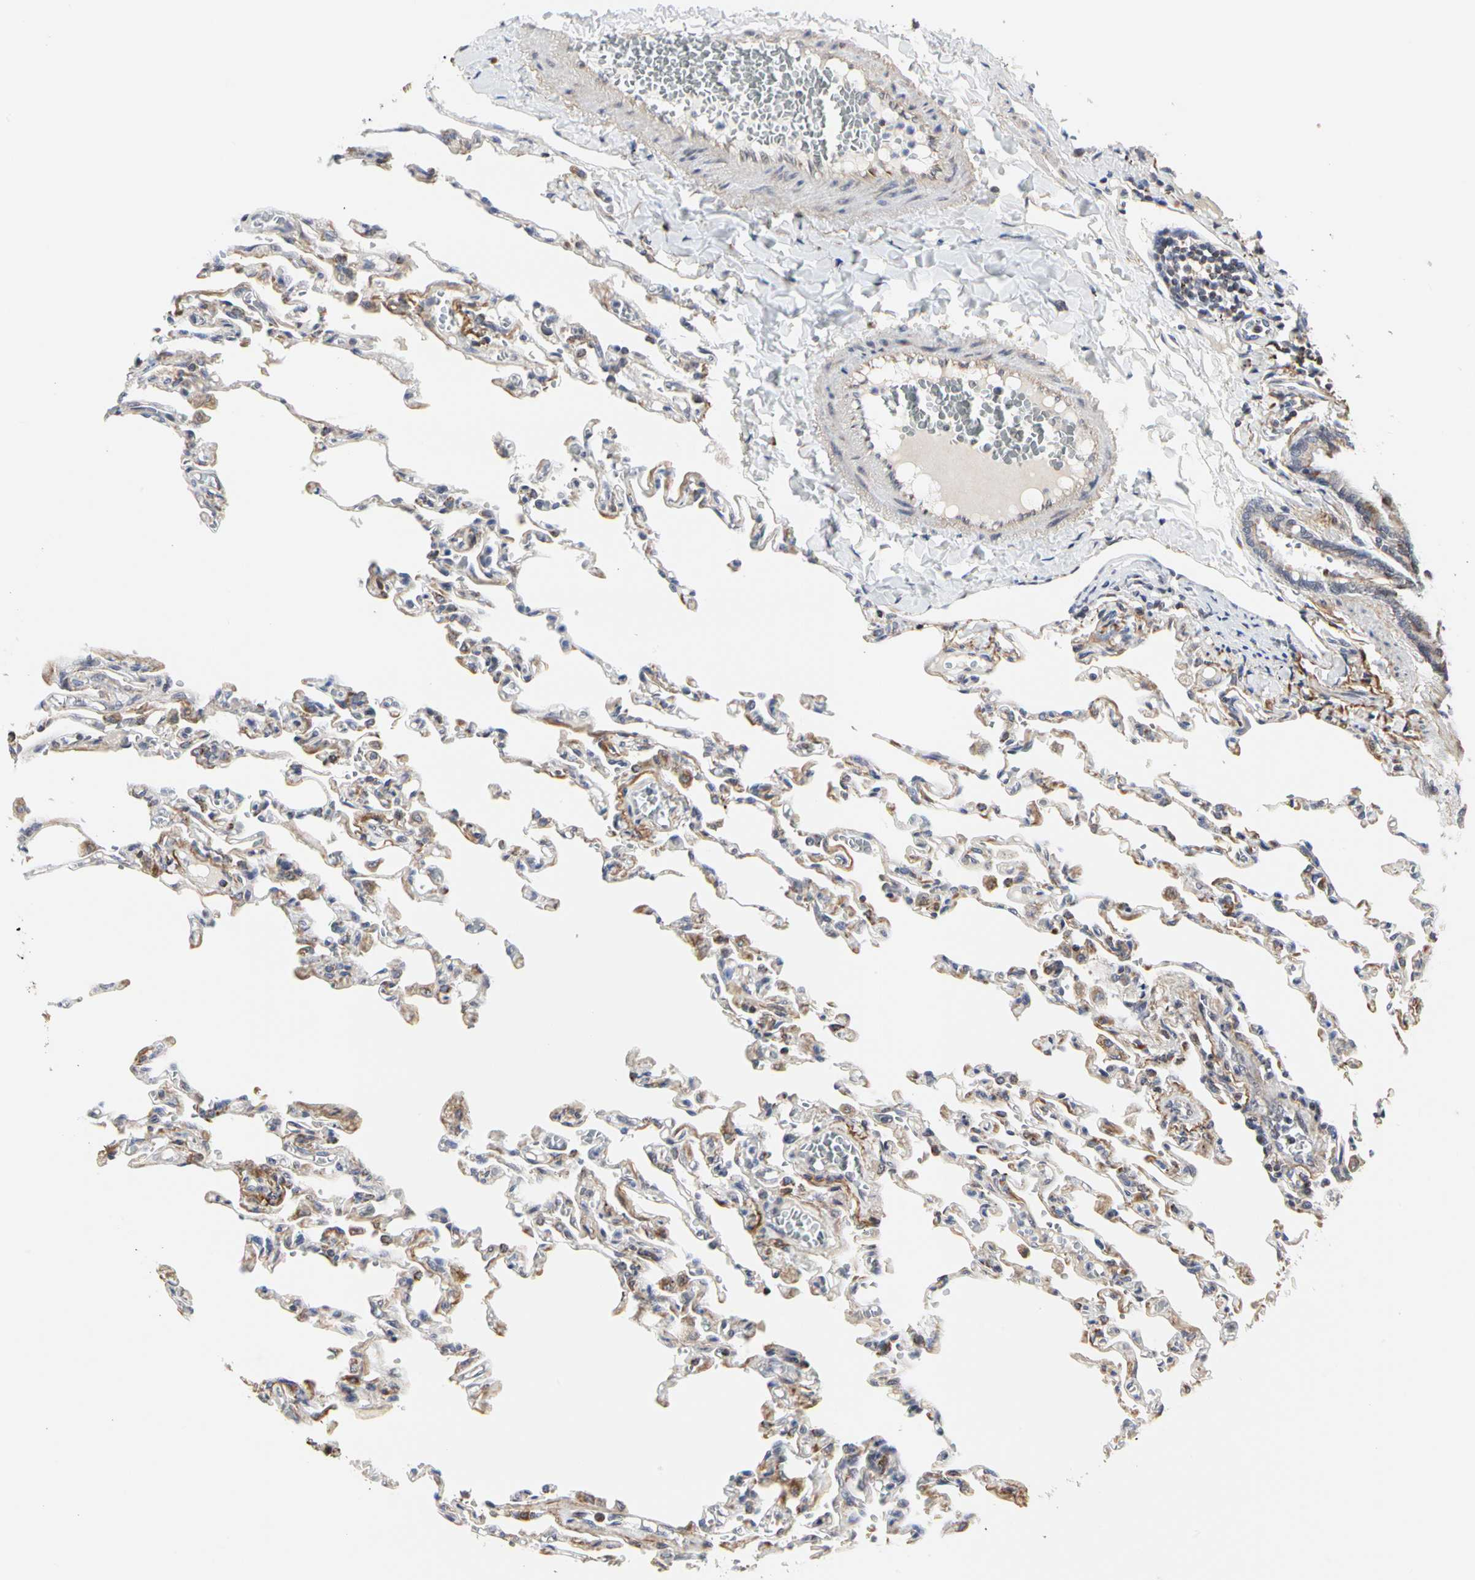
{"staining": {"intensity": "weak", "quantity": "<25%", "location": "cytoplasmic/membranous"}, "tissue": "lung", "cell_type": "Alveolar cells", "image_type": "normal", "snomed": [{"axis": "morphology", "description": "Normal tissue, NOS"}, {"axis": "topography", "description": "Lung"}], "caption": "The IHC photomicrograph has no significant positivity in alveolar cells of lung.", "gene": "TSKU", "patient": {"sex": "male", "age": 21}}